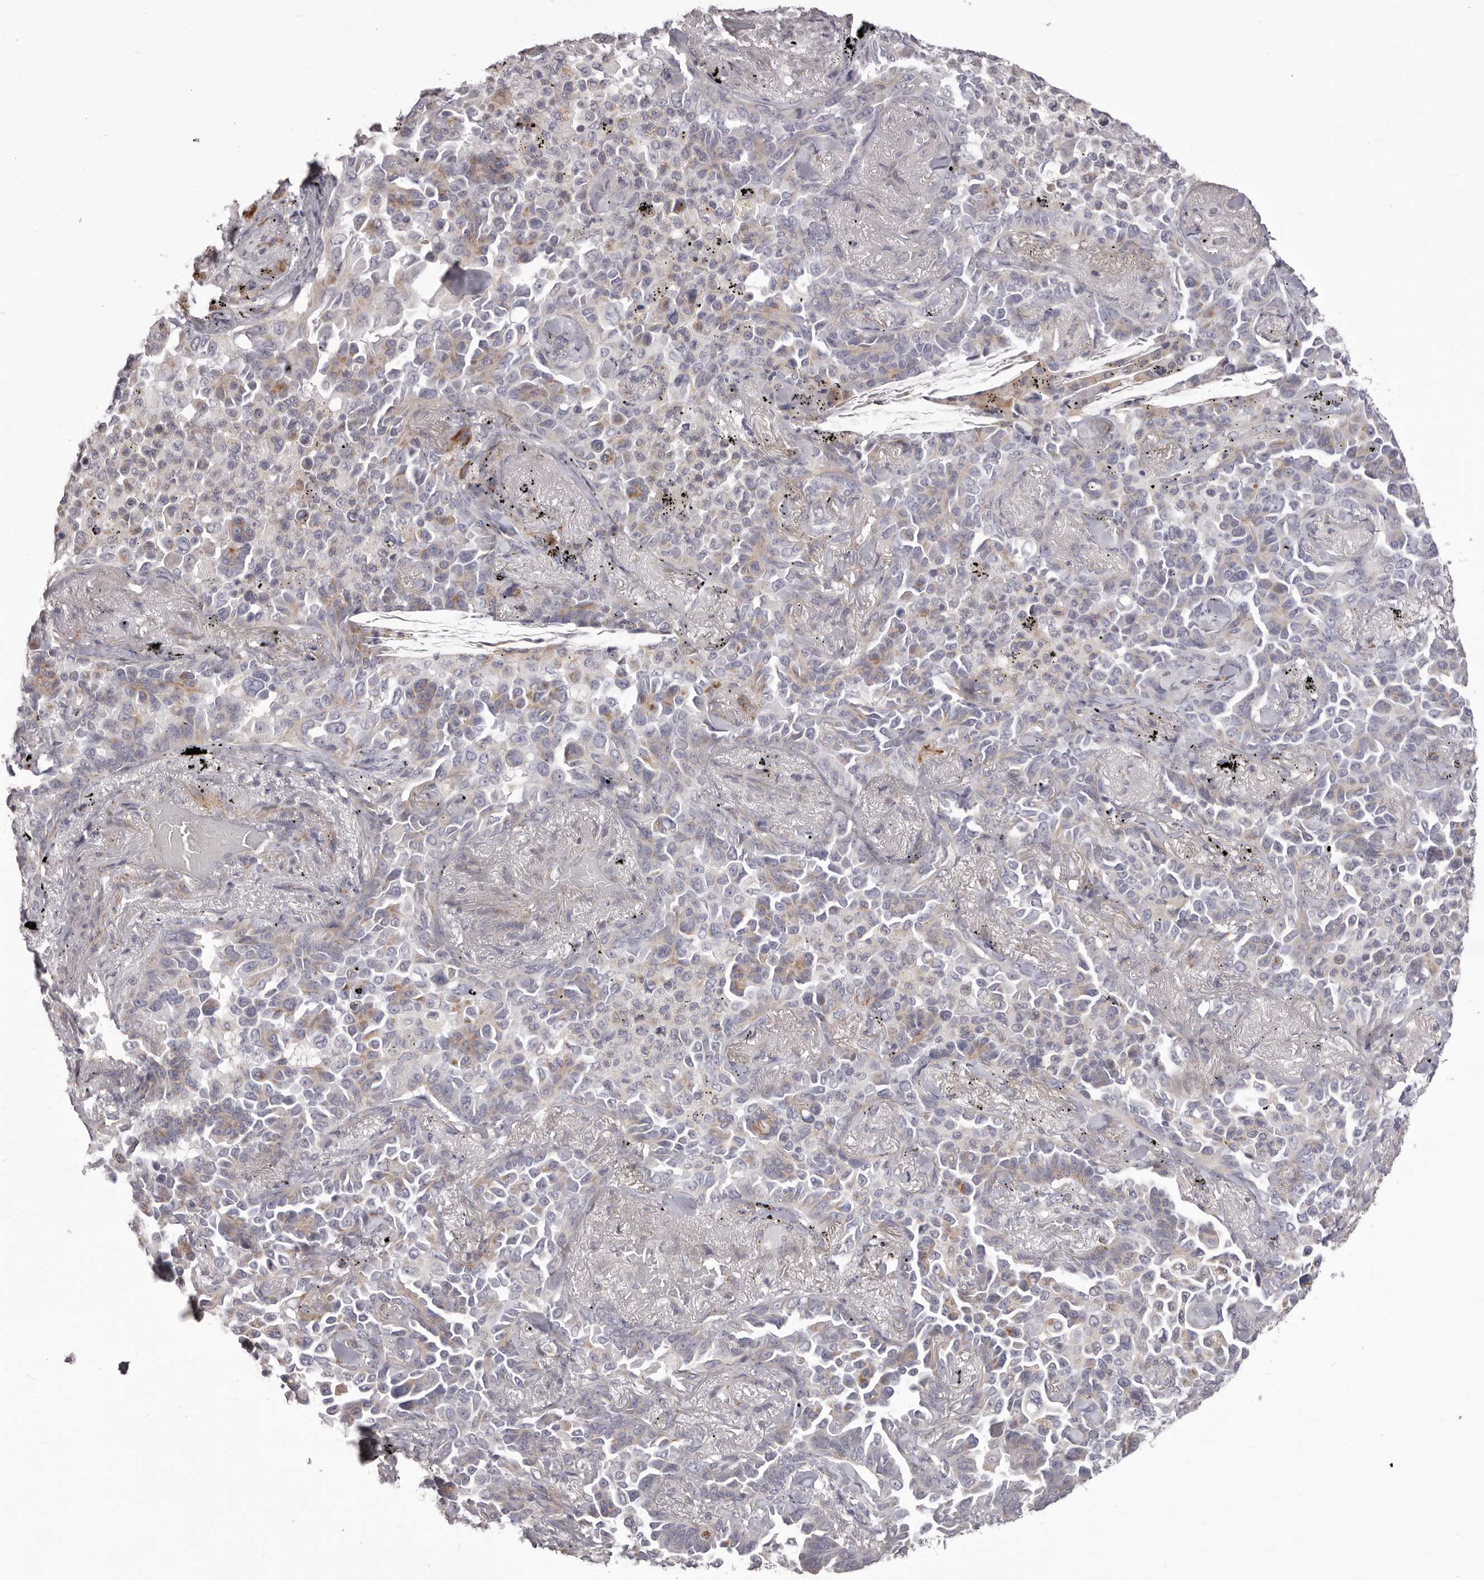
{"staining": {"intensity": "moderate", "quantity": "<25%", "location": "cytoplasmic/membranous"}, "tissue": "lung cancer", "cell_type": "Tumor cells", "image_type": "cancer", "snomed": [{"axis": "morphology", "description": "Adenocarcinoma, NOS"}, {"axis": "topography", "description": "Lung"}], "caption": "DAB (3,3'-diaminobenzidine) immunohistochemical staining of human lung adenocarcinoma shows moderate cytoplasmic/membranous protein positivity in about <25% of tumor cells.", "gene": "PRMT2", "patient": {"sex": "female", "age": 67}}